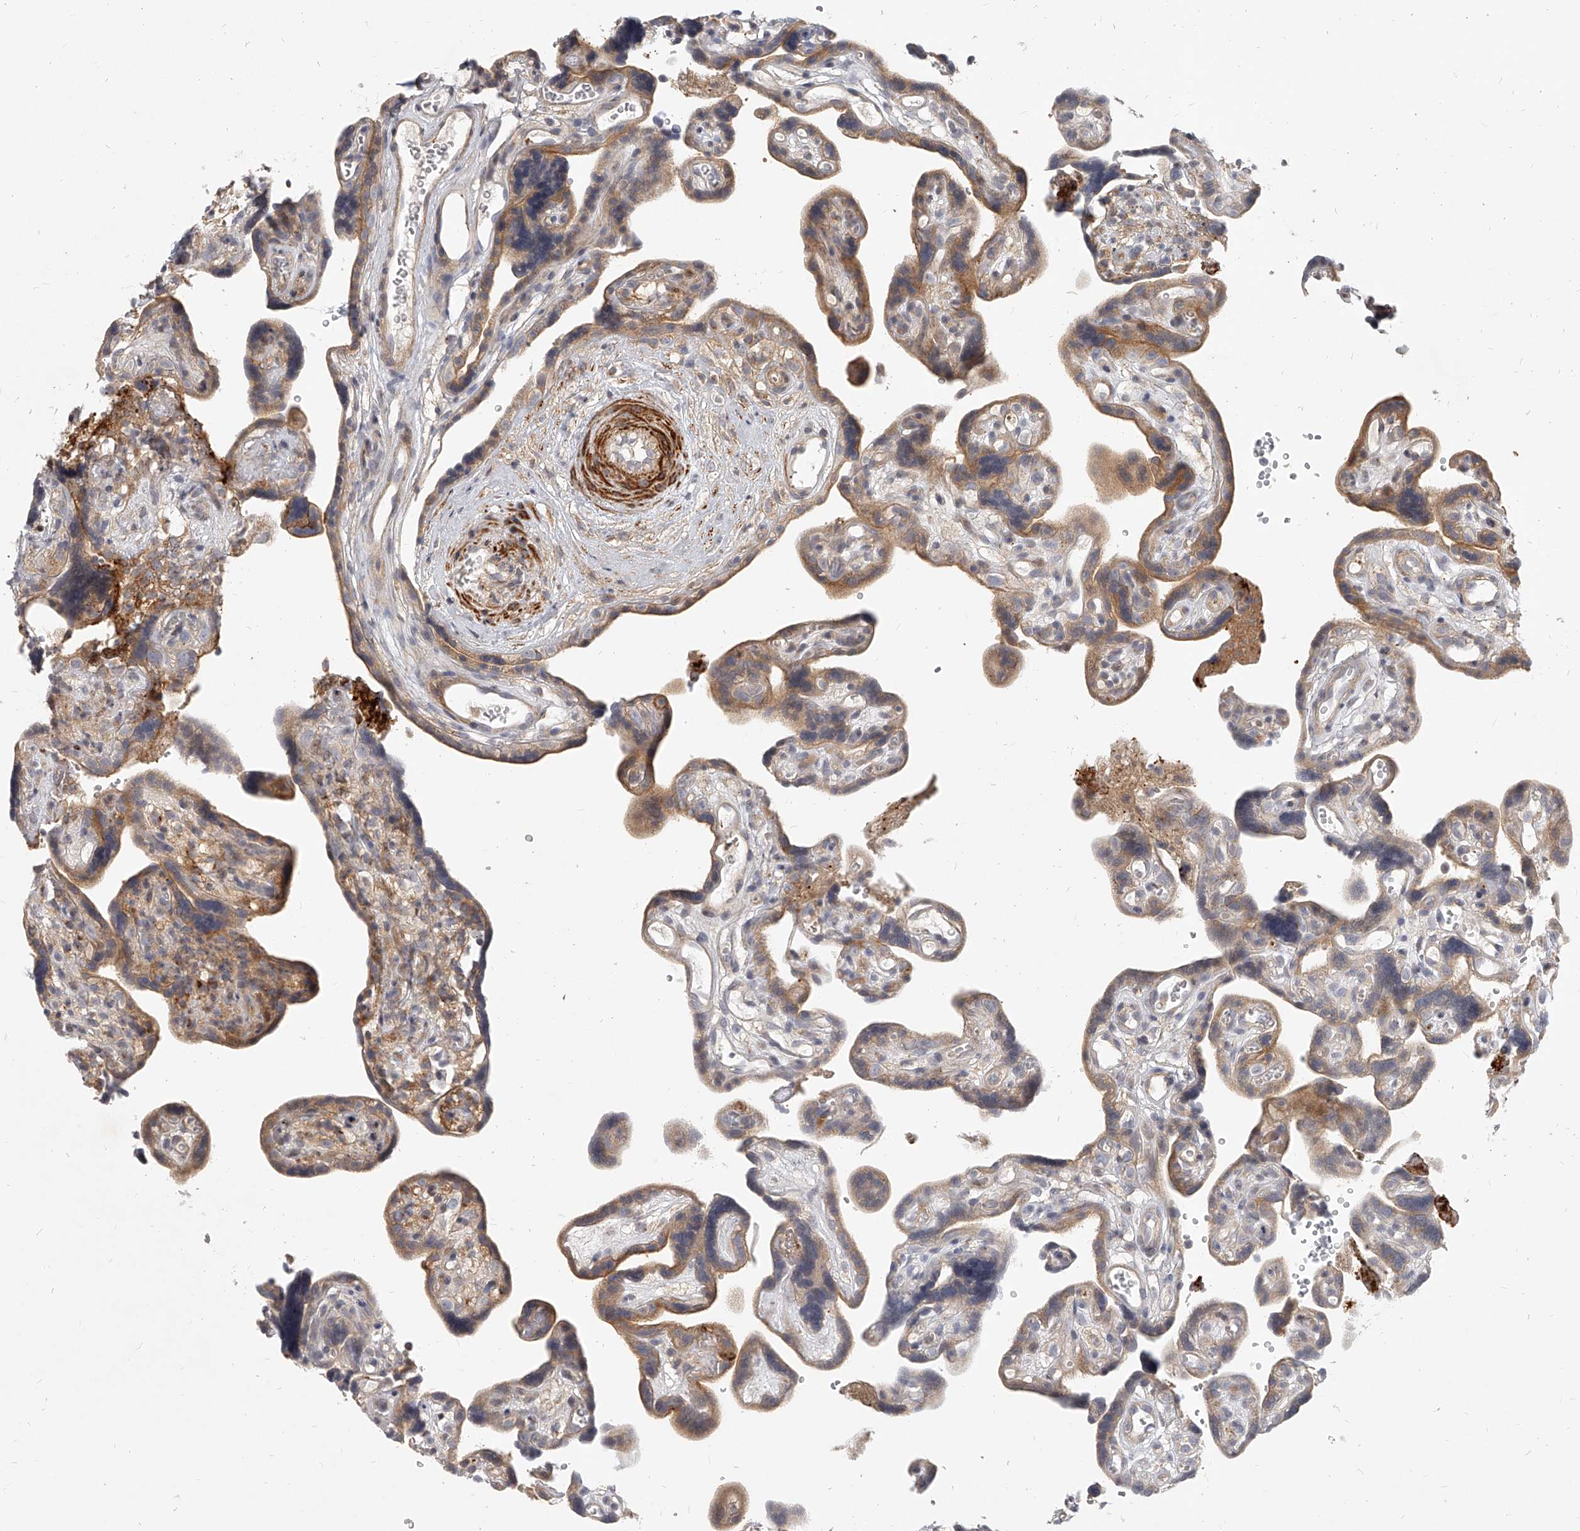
{"staining": {"intensity": "moderate", "quantity": ">75%", "location": "cytoplasmic/membranous"}, "tissue": "placenta", "cell_type": "Decidual cells", "image_type": "normal", "snomed": [{"axis": "morphology", "description": "Normal tissue, NOS"}, {"axis": "topography", "description": "Placenta"}], "caption": "Human placenta stained with a brown dye exhibits moderate cytoplasmic/membranous positive expression in approximately >75% of decidual cells.", "gene": "SLC37A1", "patient": {"sex": "female", "age": 30}}